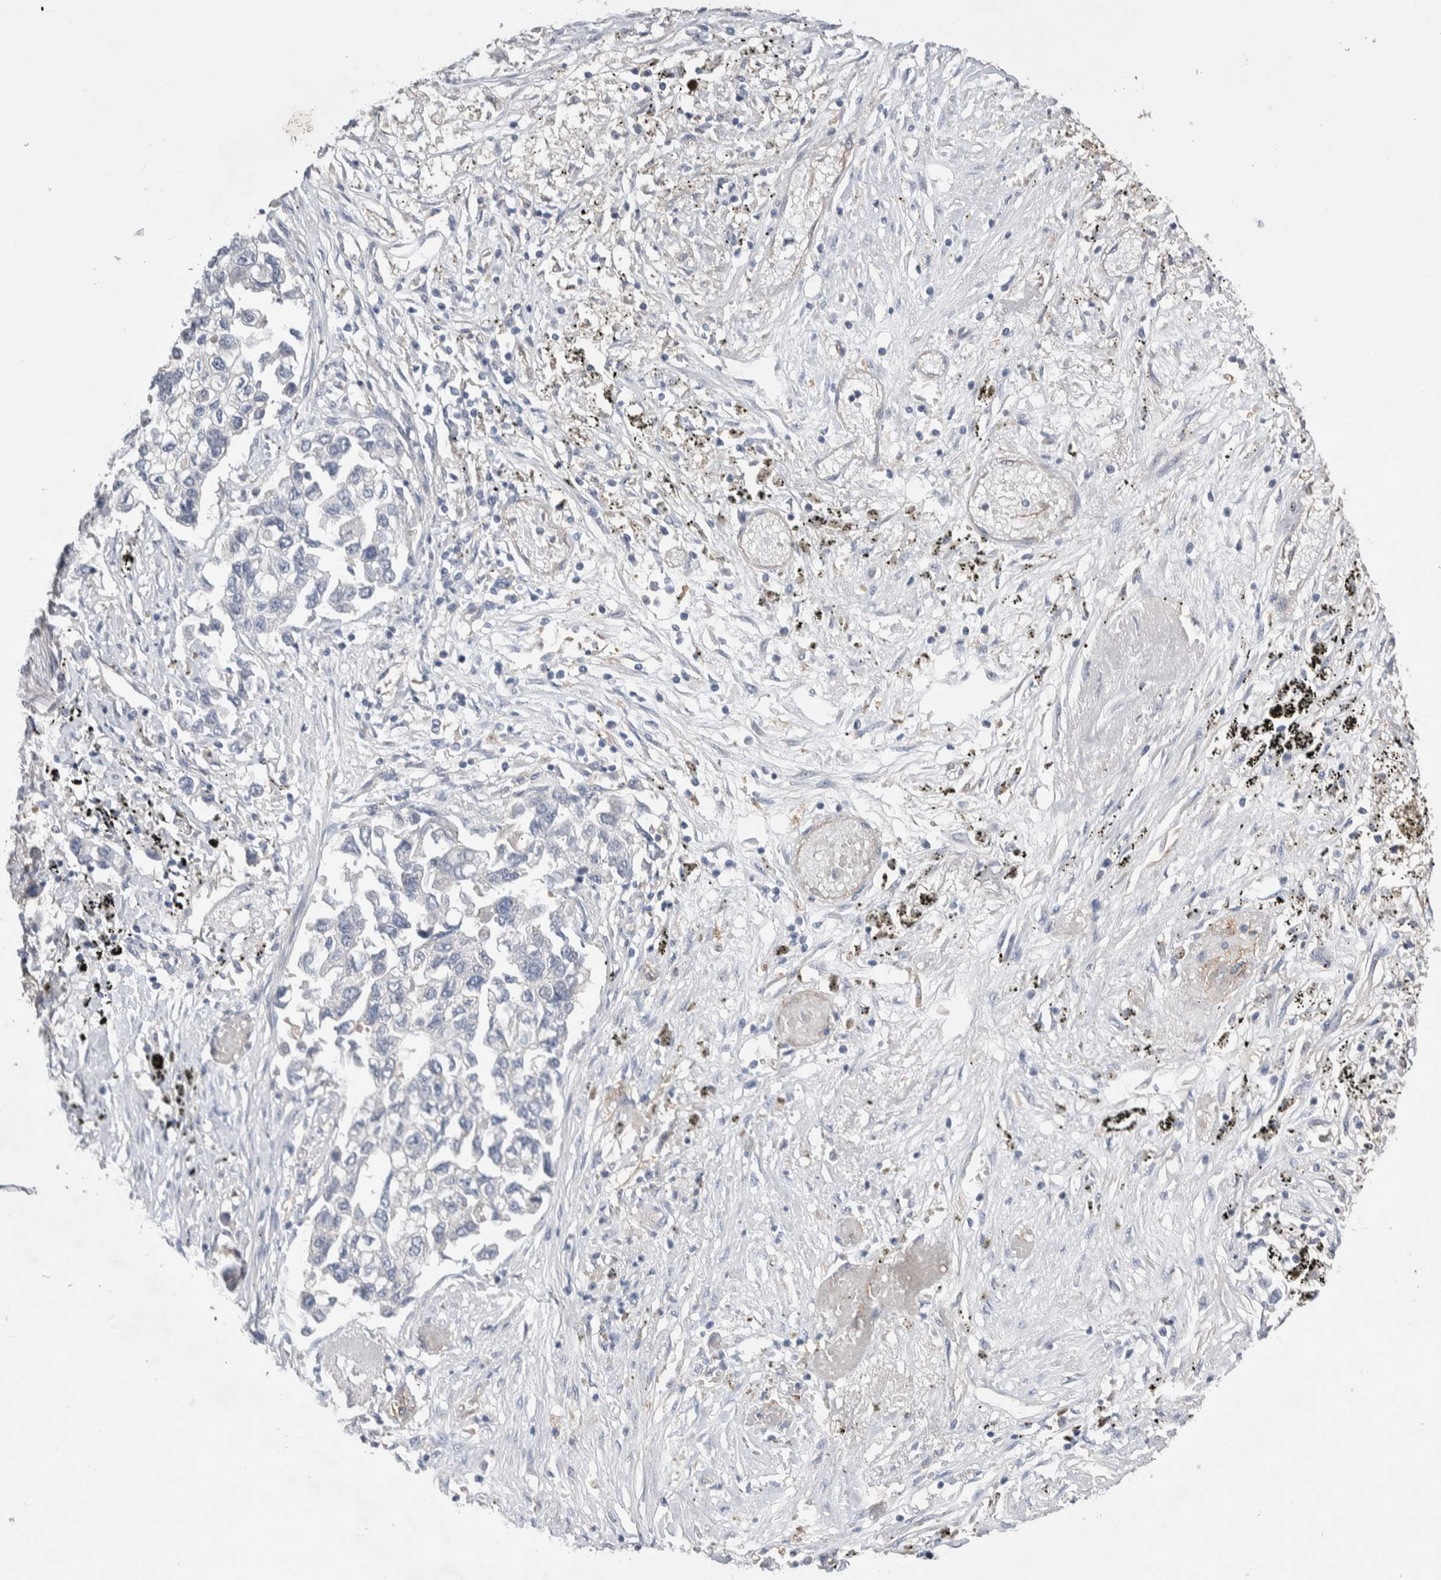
{"staining": {"intensity": "negative", "quantity": "none", "location": "none"}, "tissue": "lung cancer", "cell_type": "Tumor cells", "image_type": "cancer", "snomed": [{"axis": "morphology", "description": "Inflammation, NOS"}, {"axis": "morphology", "description": "Adenocarcinoma, NOS"}, {"axis": "topography", "description": "Lung"}], "caption": "There is no significant positivity in tumor cells of lung adenocarcinoma.", "gene": "CEP131", "patient": {"sex": "male", "age": 63}}